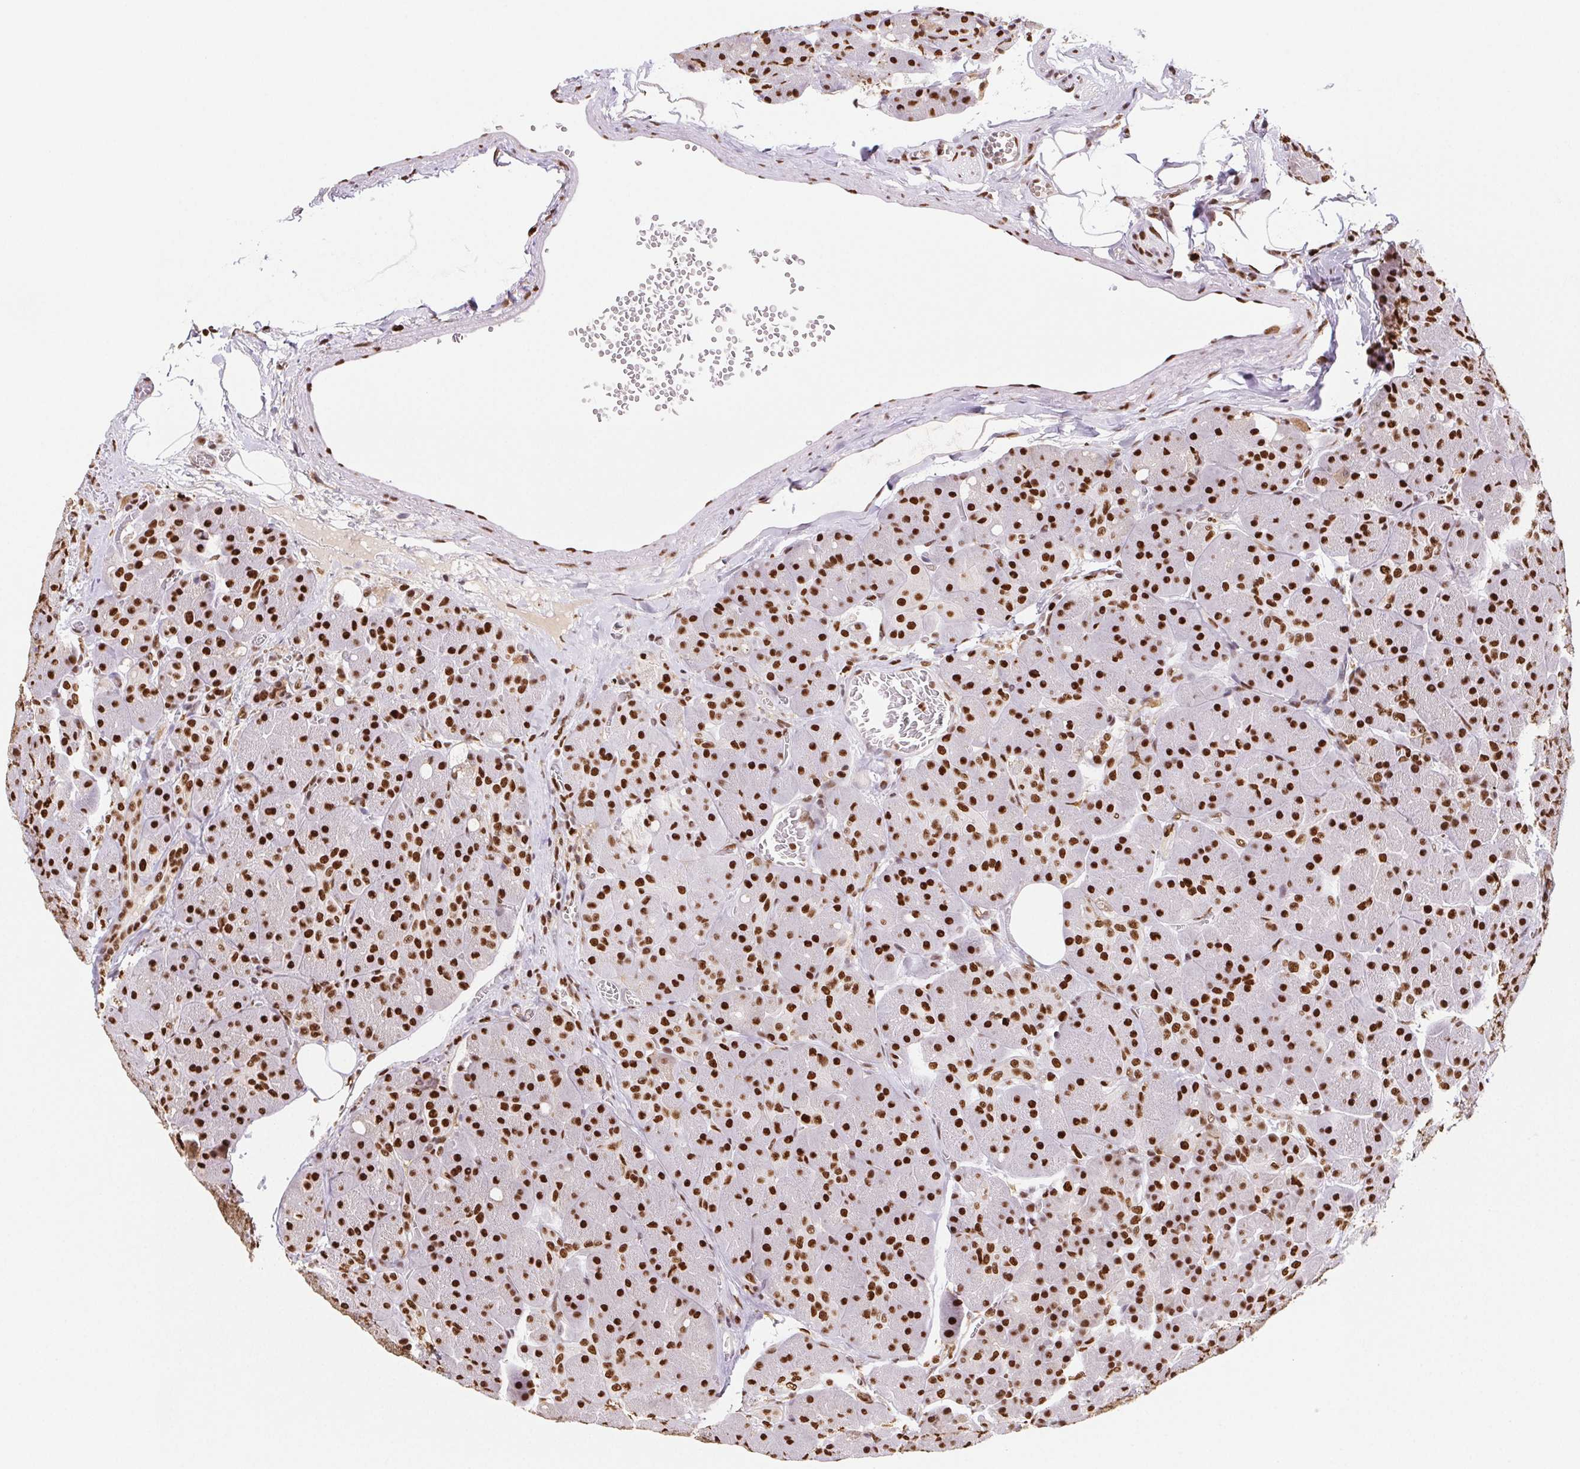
{"staining": {"intensity": "strong", "quantity": ">75%", "location": "nuclear"}, "tissue": "pancreas", "cell_type": "Exocrine glandular cells", "image_type": "normal", "snomed": [{"axis": "morphology", "description": "Normal tissue, NOS"}, {"axis": "topography", "description": "Pancreas"}], "caption": "Immunohistochemistry histopathology image of unremarkable pancreas: human pancreas stained using immunohistochemistry demonstrates high levels of strong protein expression localized specifically in the nuclear of exocrine glandular cells, appearing as a nuclear brown color.", "gene": "SETSIP", "patient": {"sex": "male", "age": 55}}